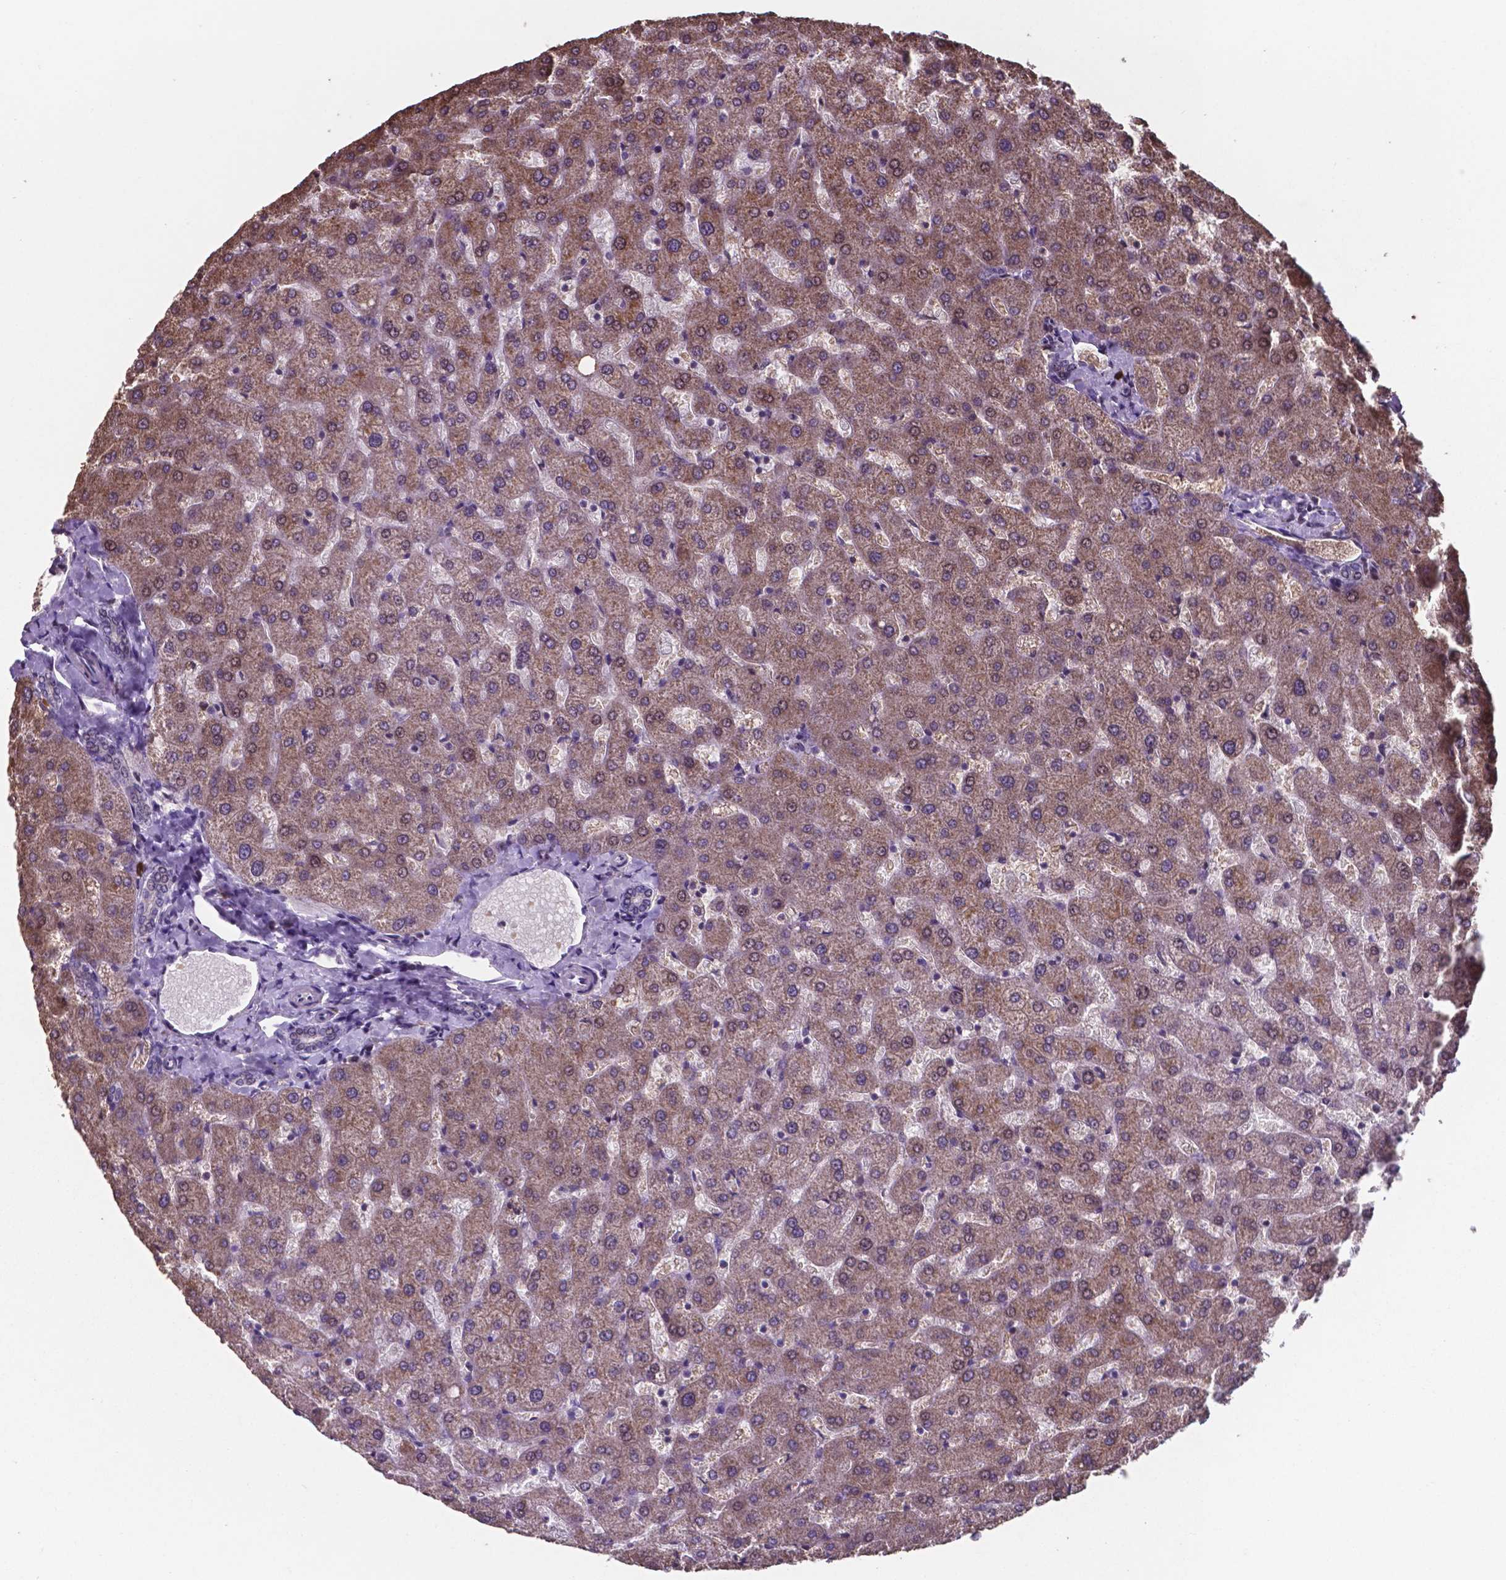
{"staining": {"intensity": "negative", "quantity": "none", "location": "none"}, "tissue": "liver", "cell_type": "Cholangiocytes", "image_type": "normal", "snomed": [{"axis": "morphology", "description": "Normal tissue, NOS"}, {"axis": "topography", "description": "Liver"}], "caption": "Unremarkable liver was stained to show a protein in brown. There is no significant positivity in cholangiocytes. (Brightfield microscopy of DAB immunohistochemistry (IHC) at high magnification).", "gene": "MLC1", "patient": {"sex": "female", "age": 50}}